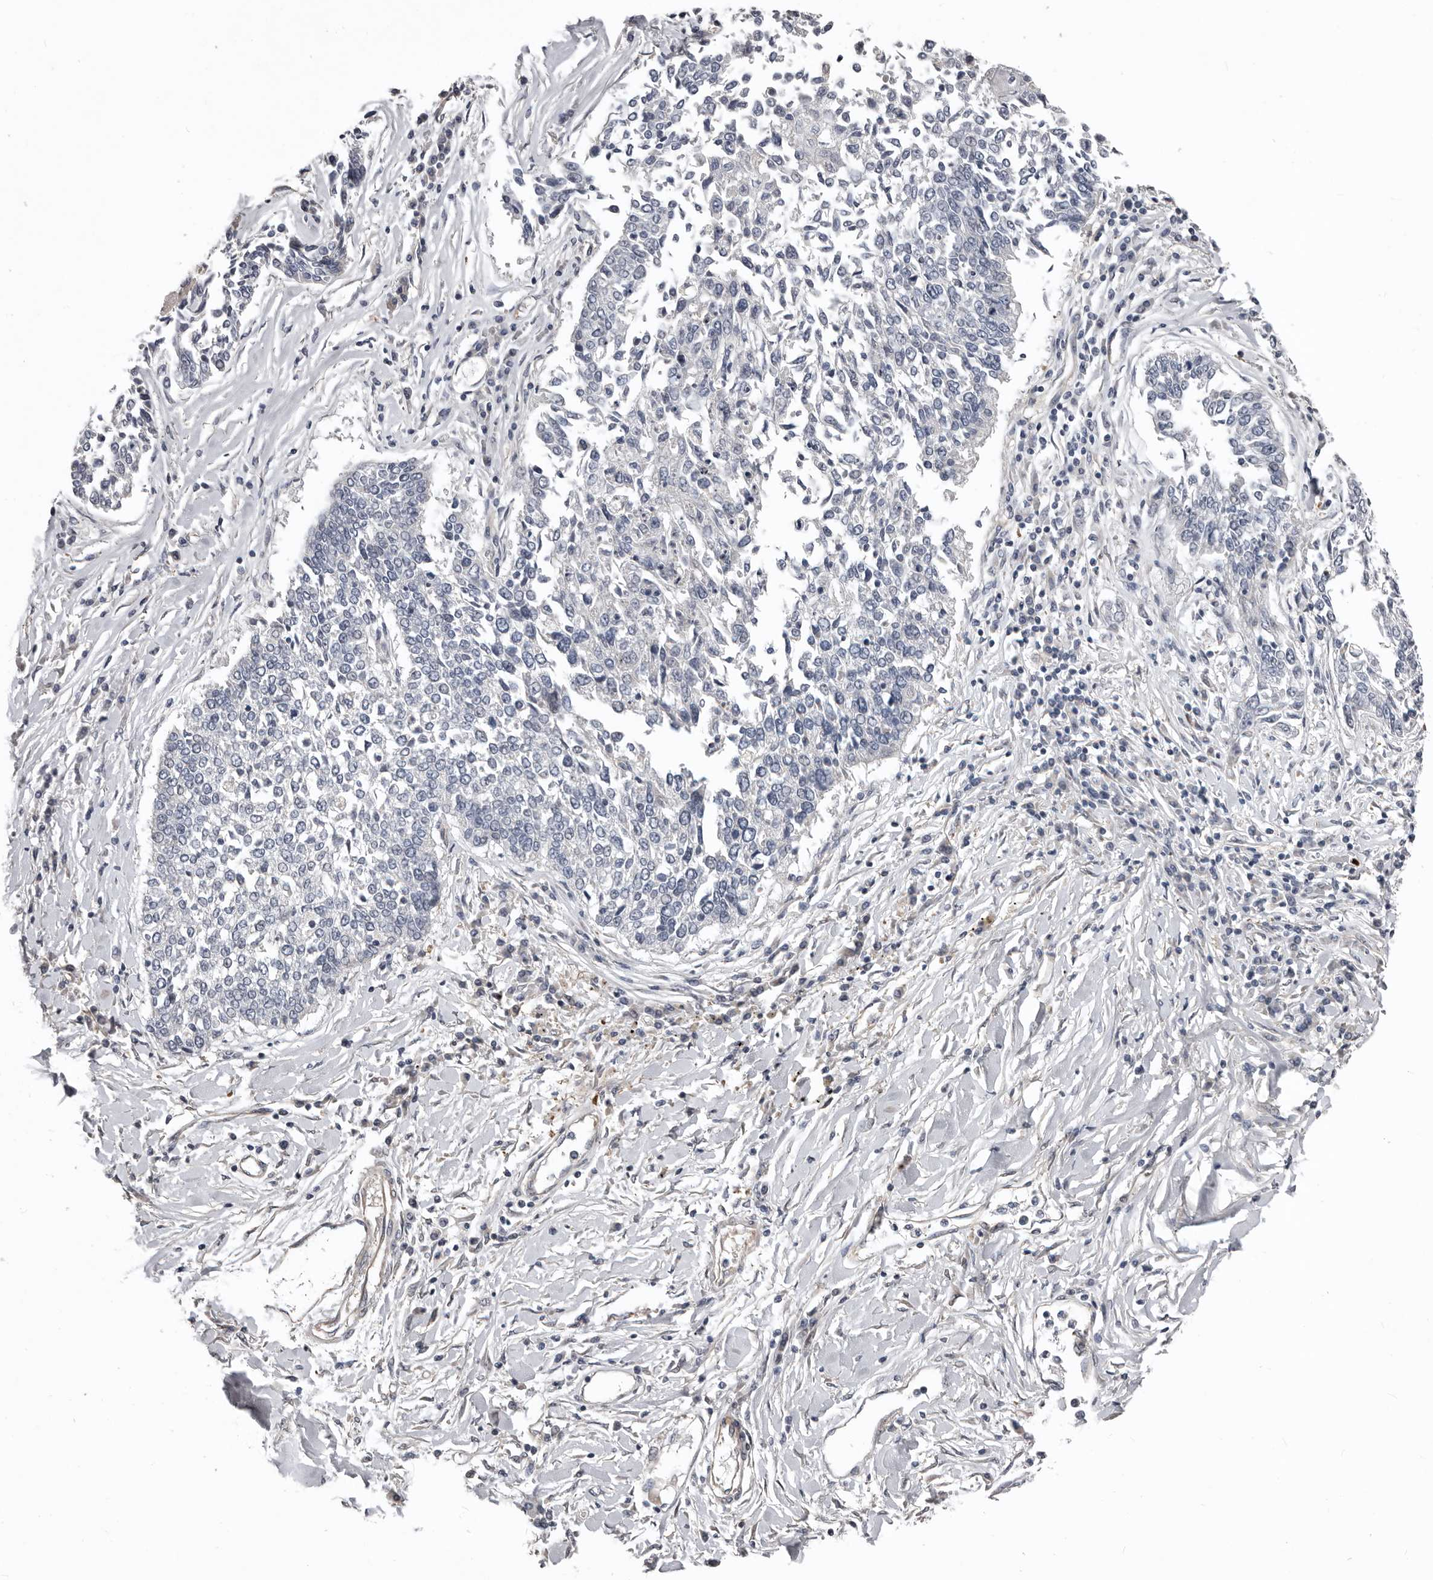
{"staining": {"intensity": "negative", "quantity": "none", "location": "none"}, "tissue": "lung cancer", "cell_type": "Tumor cells", "image_type": "cancer", "snomed": [{"axis": "morphology", "description": "Normal tissue, NOS"}, {"axis": "morphology", "description": "Squamous cell carcinoma, NOS"}, {"axis": "topography", "description": "Cartilage tissue"}, {"axis": "topography", "description": "Bronchus"}, {"axis": "topography", "description": "Lung"}, {"axis": "topography", "description": "Peripheral nerve tissue"}], "caption": "This image is of squamous cell carcinoma (lung) stained with immunohistochemistry (IHC) to label a protein in brown with the nuclei are counter-stained blue. There is no positivity in tumor cells.", "gene": "RNF217", "patient": {"sex": "female", "age": 49}}